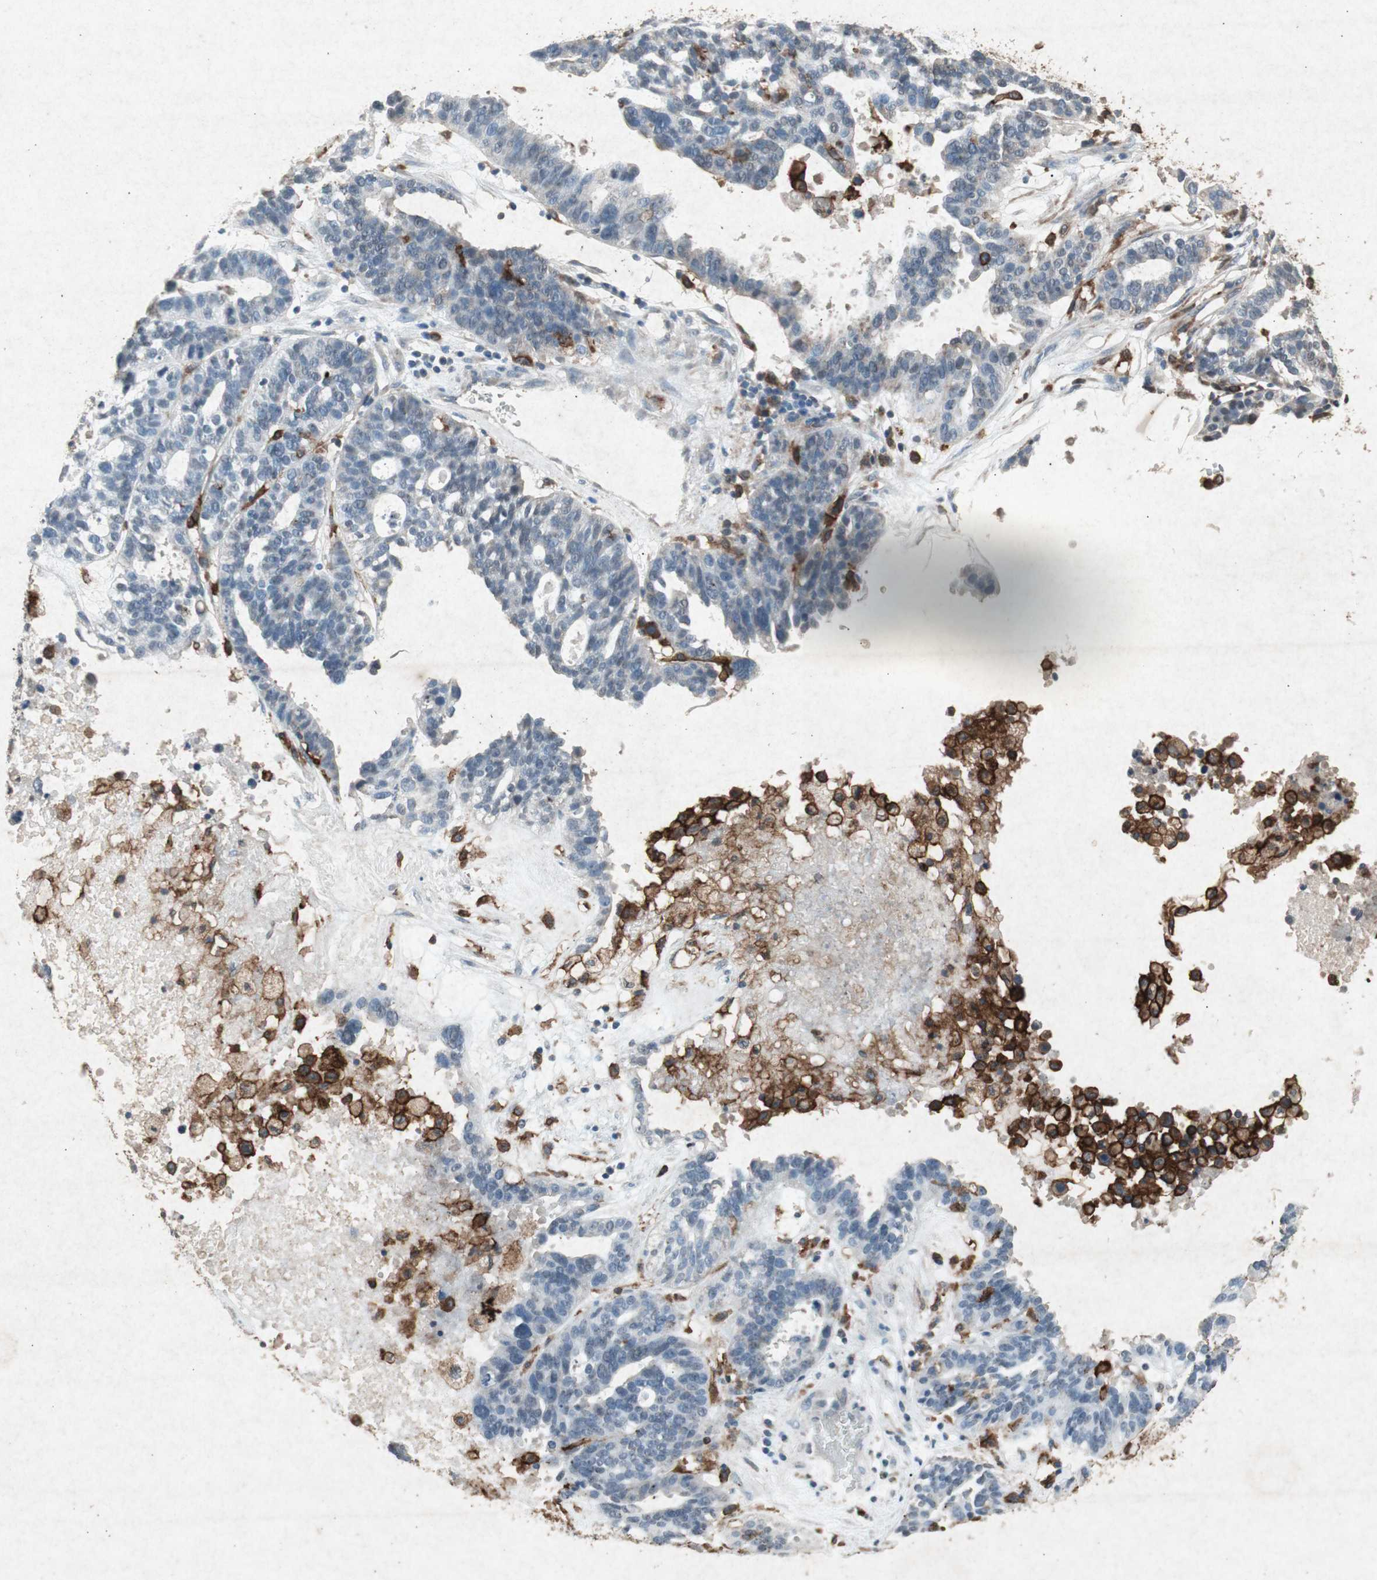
{"staining": {"intensity": "negative", "quantity": "none", "location": "none"}, "tissue": "ovarian cancer", "cell_type": "Tumor cells", "image_type": "cancer", "snomed": [{"axis": "morphology", "description": "Cystadenocarcinoma, serous, NOS"}, {"axis": "topography", "description": "Ovary"}], "caption": "Immunohistochemistry micrograph of human ovarian serous cystadenocarcinoma stained for a protein (brown), which shows no staining in tumor cells. The staining is performed using DAB (3,3'-diaminobenzidine) brown chromogen with nuclei counter-stained in using hematoxylin.", "gene": "TYROBP", "patient": {"sex": "female", "age": 59}}